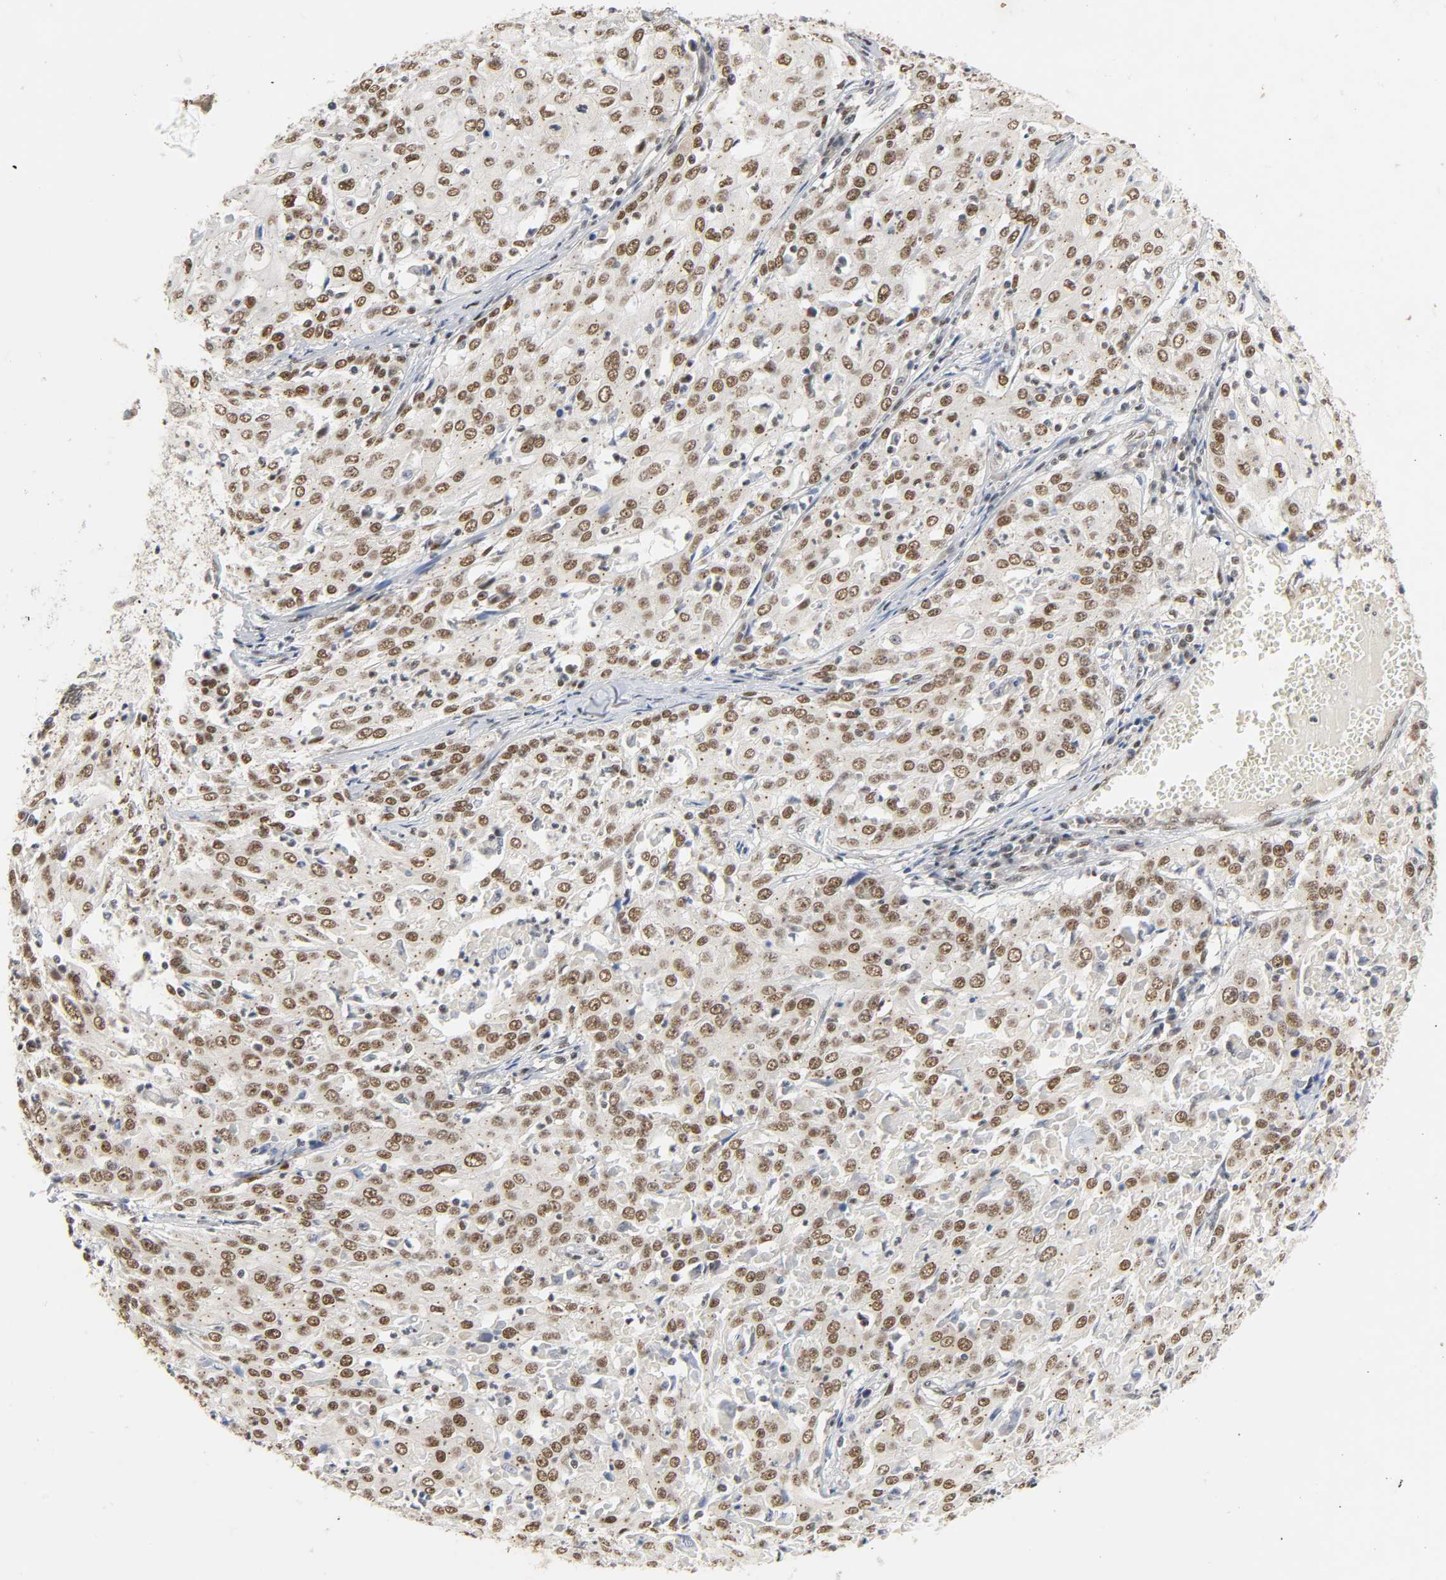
{"staining": {"intensity": "moderate", "quantity": ">75%", "location": "nuclear"}, "tissue": "cervical cancer", "cell_type": "Tumor cells", "image_type": "cancer", "snomed": [{"axis": "morphology", "description": "Squamous cell carcinoma, NOS"}, {"axis": "topography", "description": "Cervix"}], "caption": "Tumor cells demonstrate medium levels of moderate nuclear positivity in about >75% of cells in squamous cell carcinoma (cervical).", "gene": "NCOA6", "patient": {"sex": "female", "age": 39}}